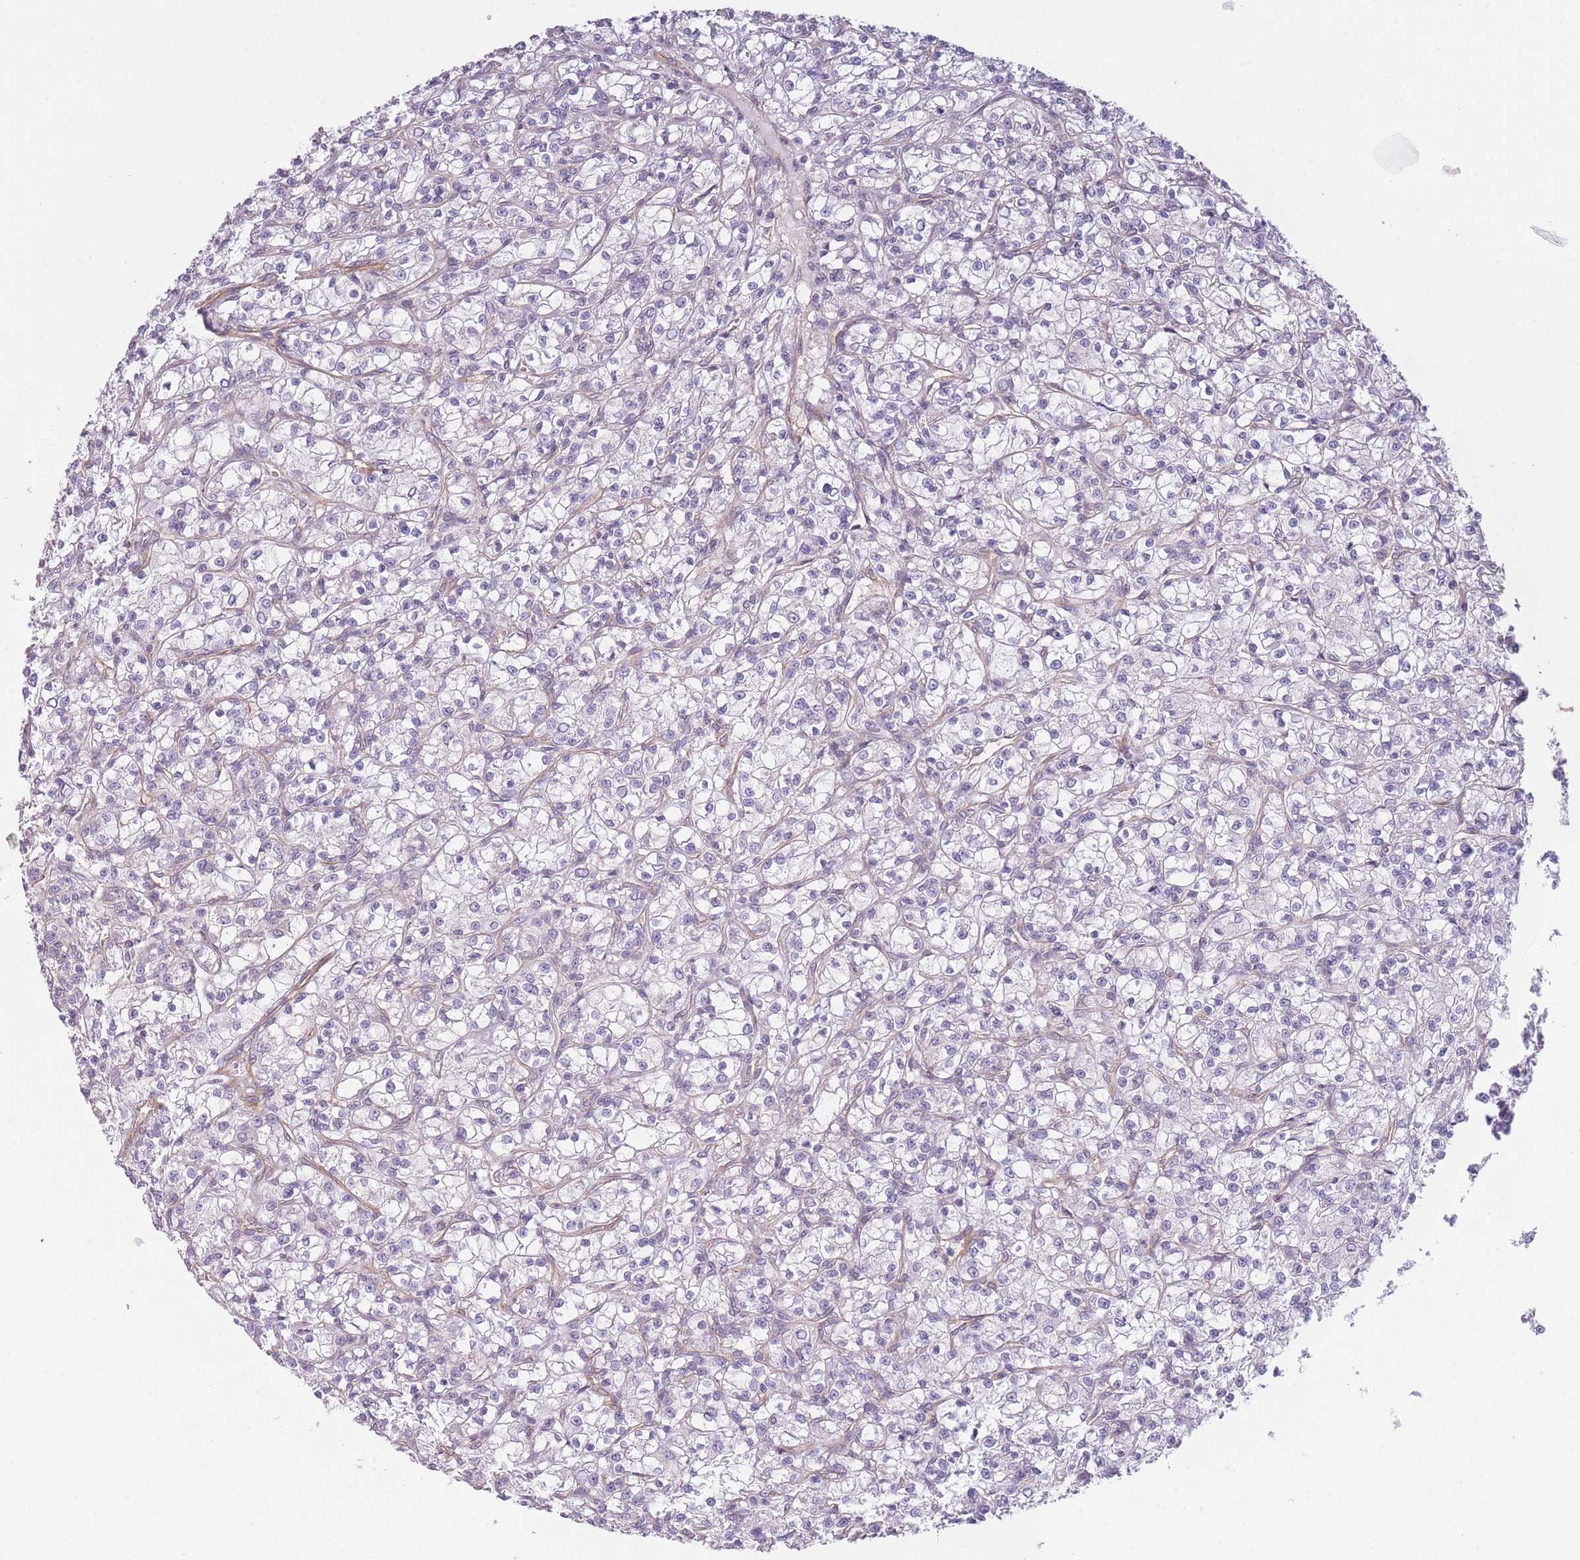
{"staining": {"intensity": "negative", "quantity": "none", "location": "none"}, "tissue": "renal cancer", "cell_type": "Tumor cells", "image_type": "cancer", "snomed": [{"axis": "morphology", "description": "Adenocarcinoma, NOS"}, {"axis": "topography", "description": "Kidney"}], "caption": "The immunohistochemistry (IHC) micrograph has no significant staining in tumor cells of renal cancer (adenocarcinoma) tissue.", "gene": "SLC7A6", "patient": {"sex": "female", "age": 59}}